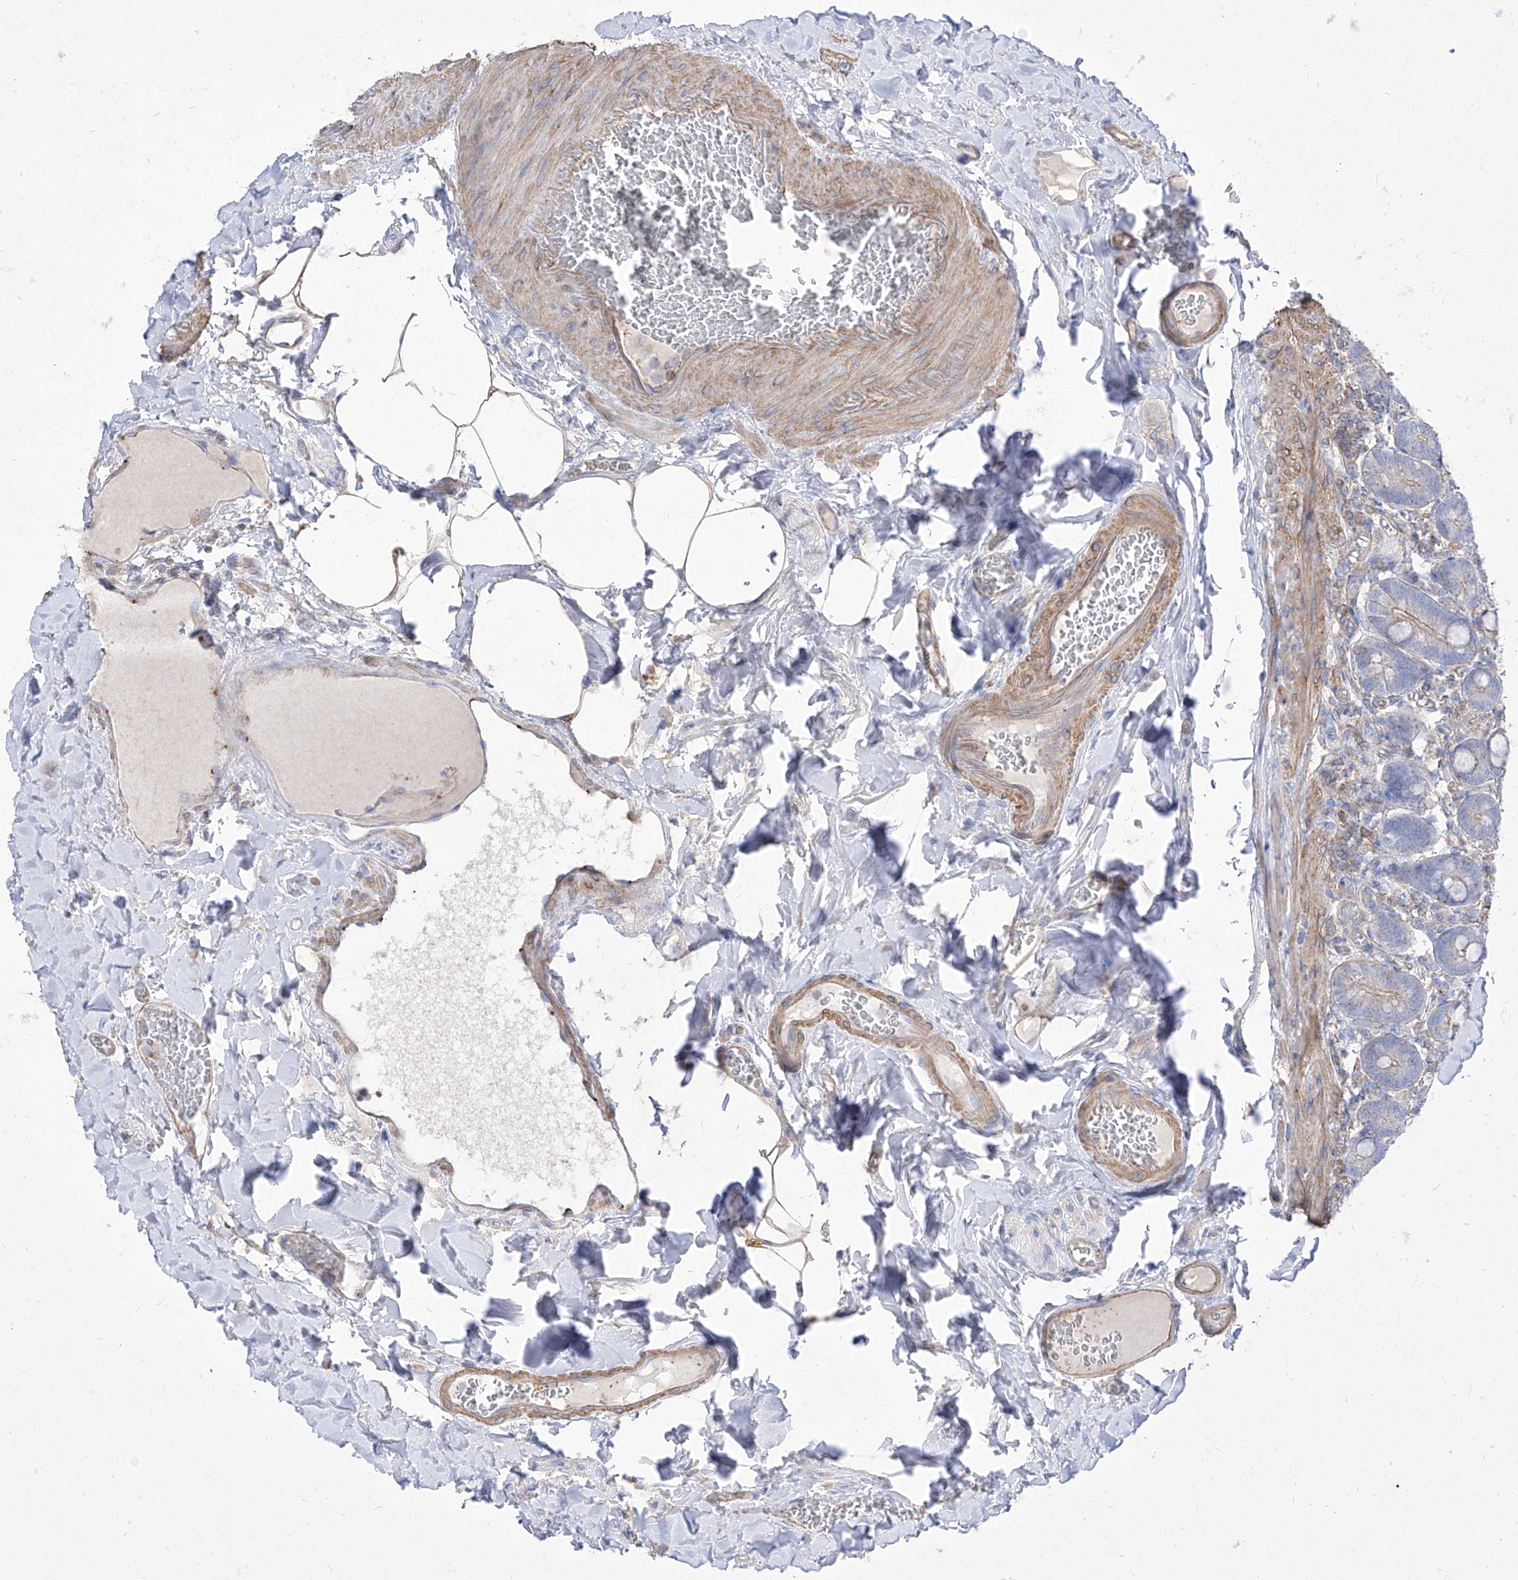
{"staining": {"intensity": "weak", "quantity": "<25%", "location": "cytoplasmic/membranous"}, "tissue": "duodenum", "cell_type": "Glandular cells", "image_type": "normal", "snomed": [{"axis": "morphology", "description": "Normal tissue, NOS"}, {"axis": "topography", "description": "Duodenum"}], "caption": "Immunohistochemistry (IHC) of benign human duodenum displays no positivity in glandular cells. (DAB (3,3'-diaminobenzidine) immunohistochemistry (IHC) with hematoxylin counter stain).", "gene": "C1orf74", "patient": {"sex": "female", "age": 62}}